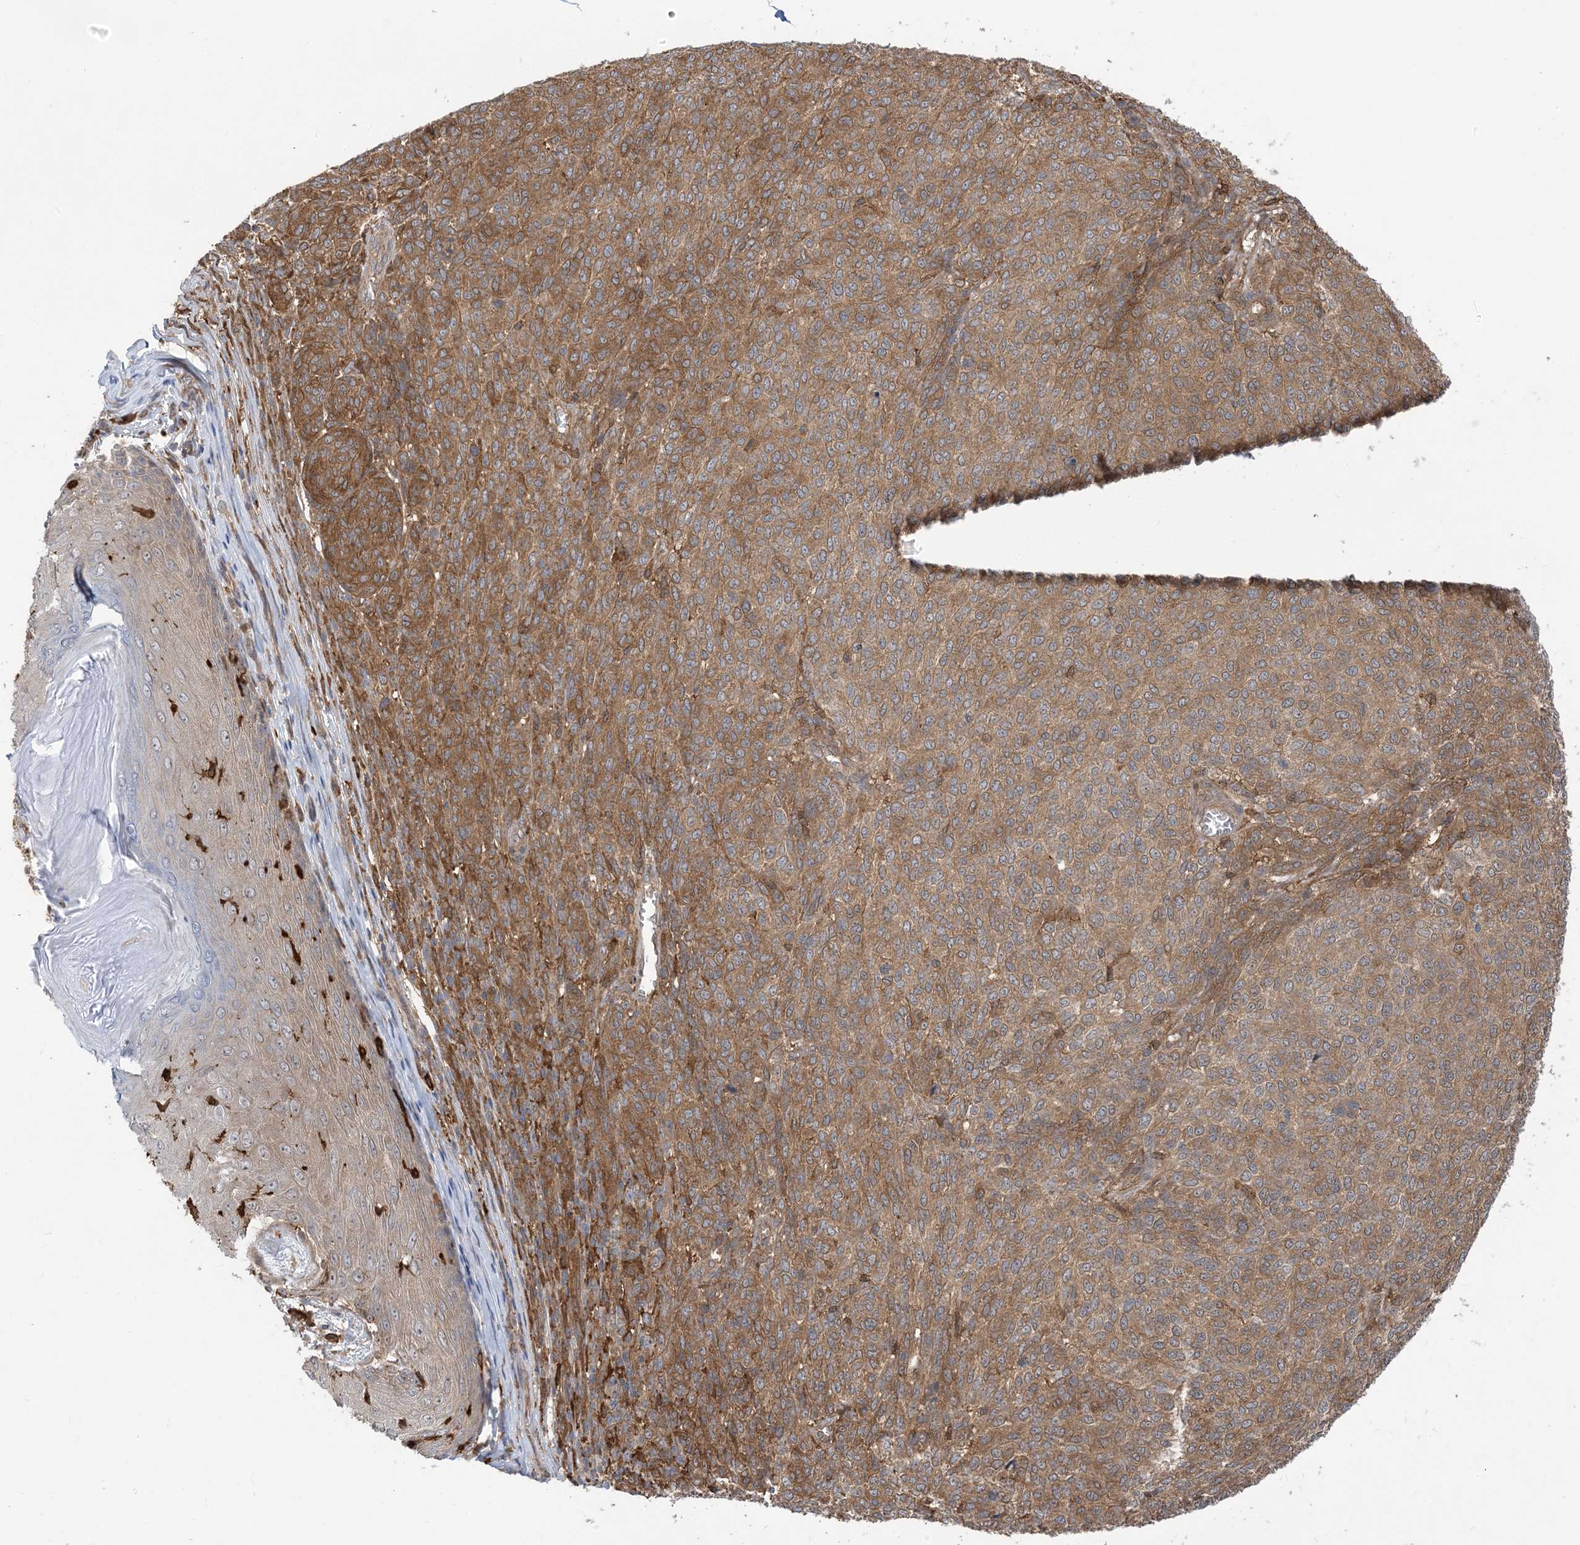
{"staining": {"intensity": "moderate", "quantity": ">75%", "location": "cytoplasmic/membranous"}, "tissue": "melanoma", "cell_type": "Tumor cells", "image_type": "cancer", "snomed": [{"axis": "morphology", "description": "Malignant melanoma, NOS"}, {"axis": "topography", "description": "Skin"}], "caption": "Brown immunohistochemical staining in human malignant melanoma exhibits moderate cytoplasmic/membranous positivity in about >75% of tumor cells.", "gene": "HS1BP3", "patient": {"sex": "male", "age": 49}}